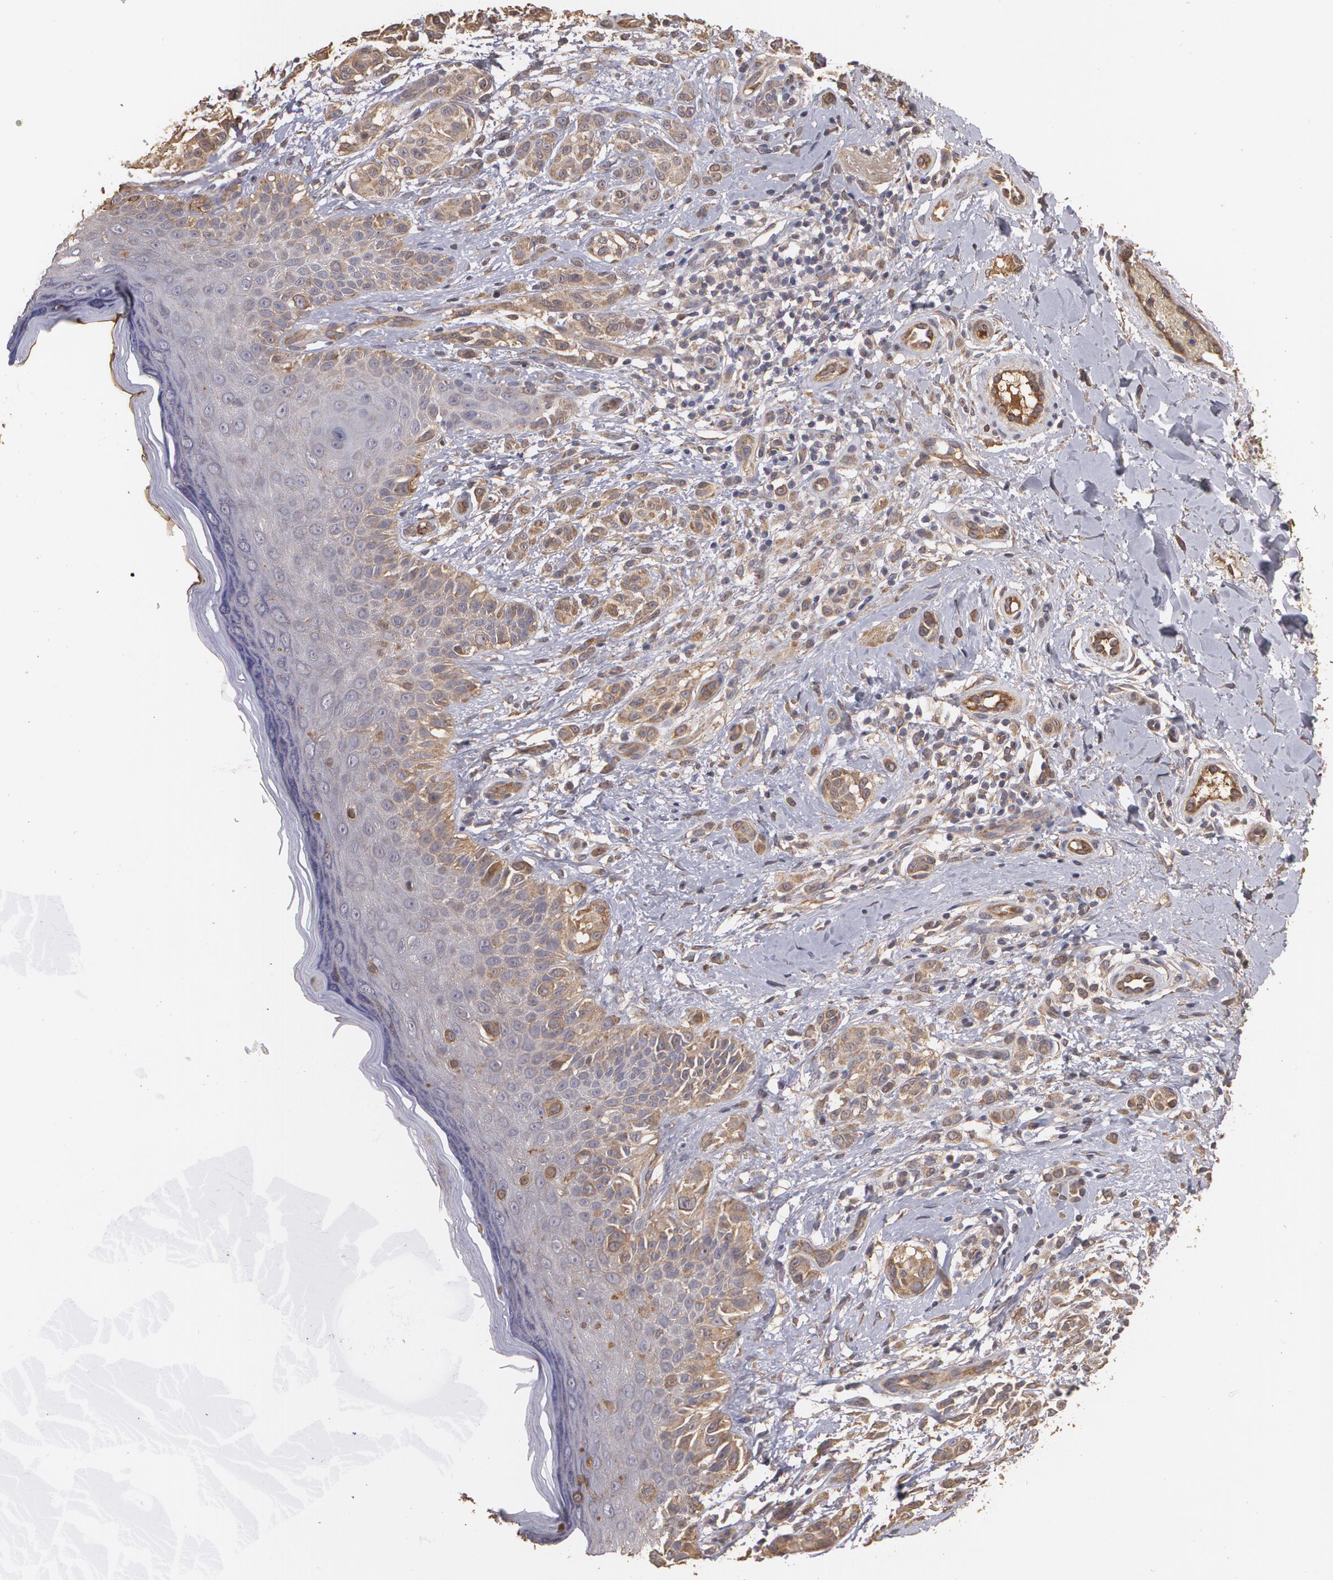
{"staining": {"intensity": "weak", "quantity": ">75%", "location": "cytoplasmic/membranous"}, "tissue": "melanoma", "cell_type": "Tumor cells", "image_type": "cancer", "snomed": [{"axis": "morphology", "description": "Malignant melanoma, NOS"}, {"axis": "topography", "description": "Skin"}], "caption": "Protein analysis of melanoma tissue exhibits weak cytoplasmic/membranous staining in about >75% of tumor cells.", "gene": "PON1", "patient": {"sex": "male", "age": 57}}